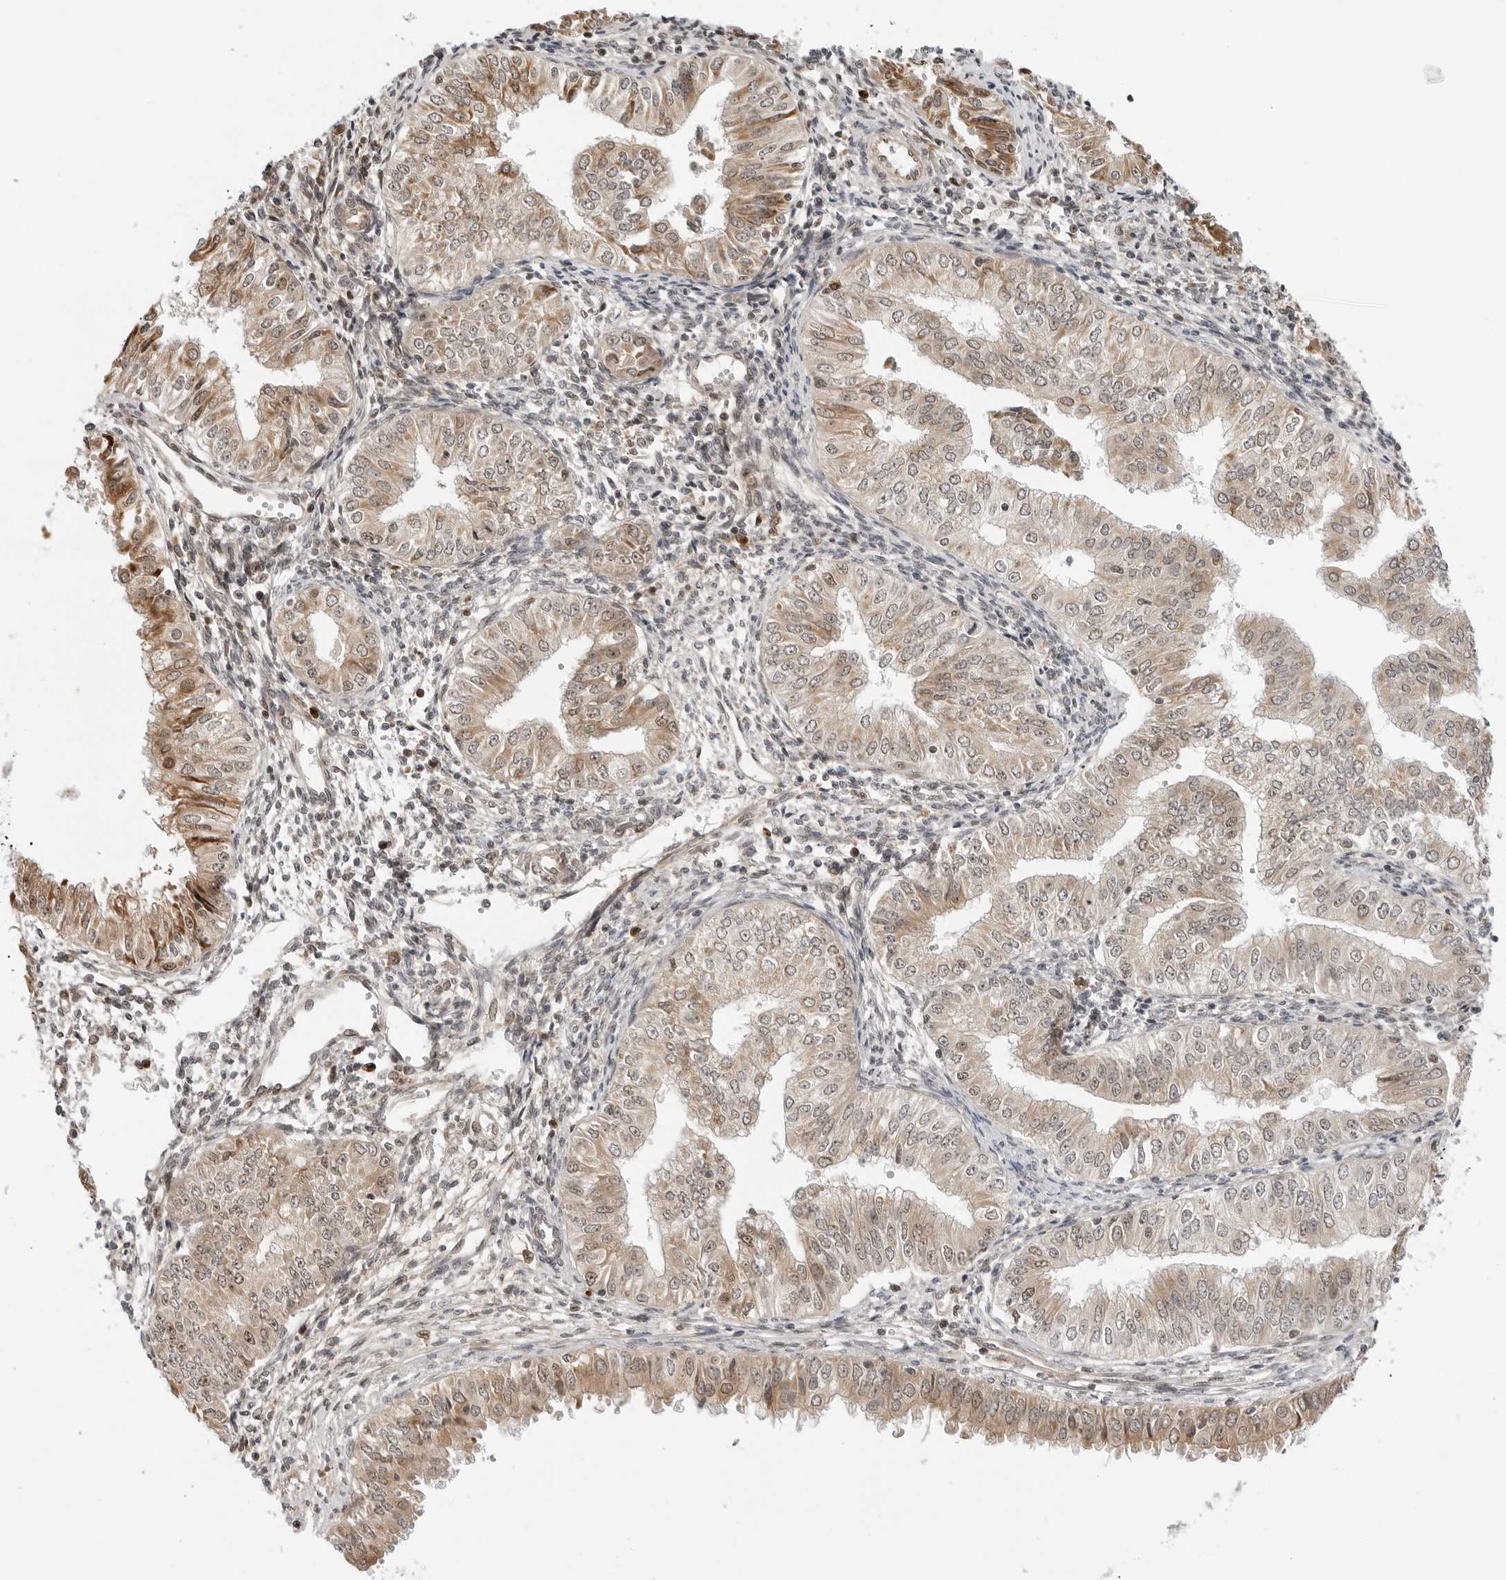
{"staining": {"intensity": "weak", "quantity": "25%-75%", "location": "cytoplasmic/membranous,nuclear"}, "tissue": "endometrial cancer", "cell_type": "Tumor cells", "image_type": "cancer", "snomed": [{"axis": "morphology", "description": "Normal tissue, NOS"}, {"axis": "morphology", "description": "Adenocarcinoma, NOS"}, {"axis": "topography", "description": "Endometrium"}], "caption": "Immunohistochemistry (IHC) (DAB (3,3'-diaminobenzidine)) staining of human endometrial cancer exhibits weak cytoplasmic/membranous and nuclear protein staining in about 25%-75% of tumor cells.", "gene": "TIPRL", "patient": {"sex": "female", "age": 53}}